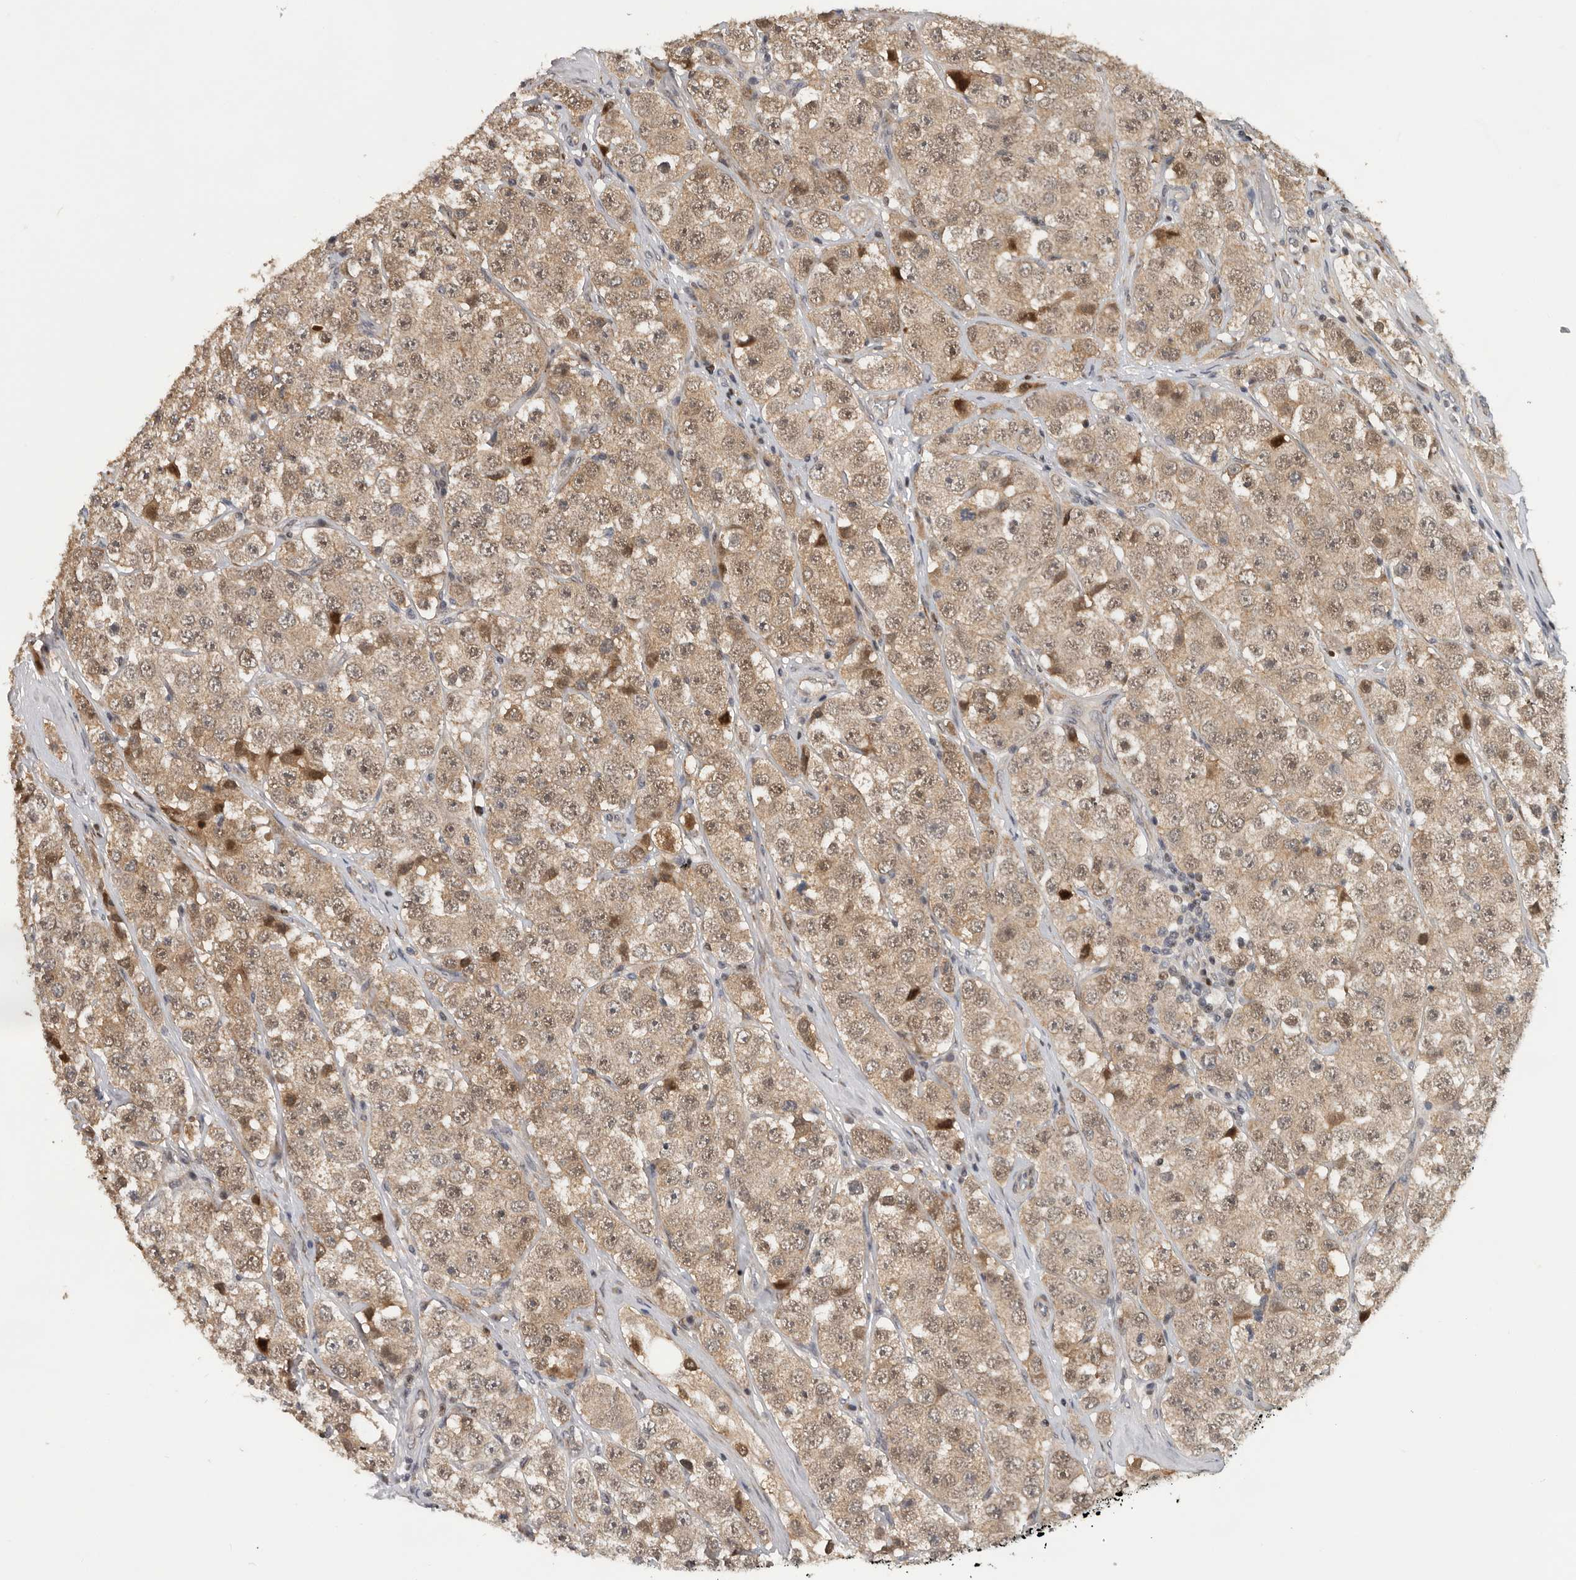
{"staining": {"intensity": "moderate", "quantity": ">75%", "location": "cytoplasmic/membranous,nuclear"}, "tissue": "testis cancer", "cell_type": "Tumor cells", "image_type": "cancer", "snomed": [{"axis": "morphology", "description": "Seminoma, NOS"}, {"axis": "topography", "description": "Testis"}], "caption": "Seminoma (testis) stained for a protein (brown) demonstrates moderate cytoplasmic/membranous and nuclear positive positivity in about >75% of tumor cells.", "gene": "HENMT1", "patient": {"sex": "male", "age": 28}}